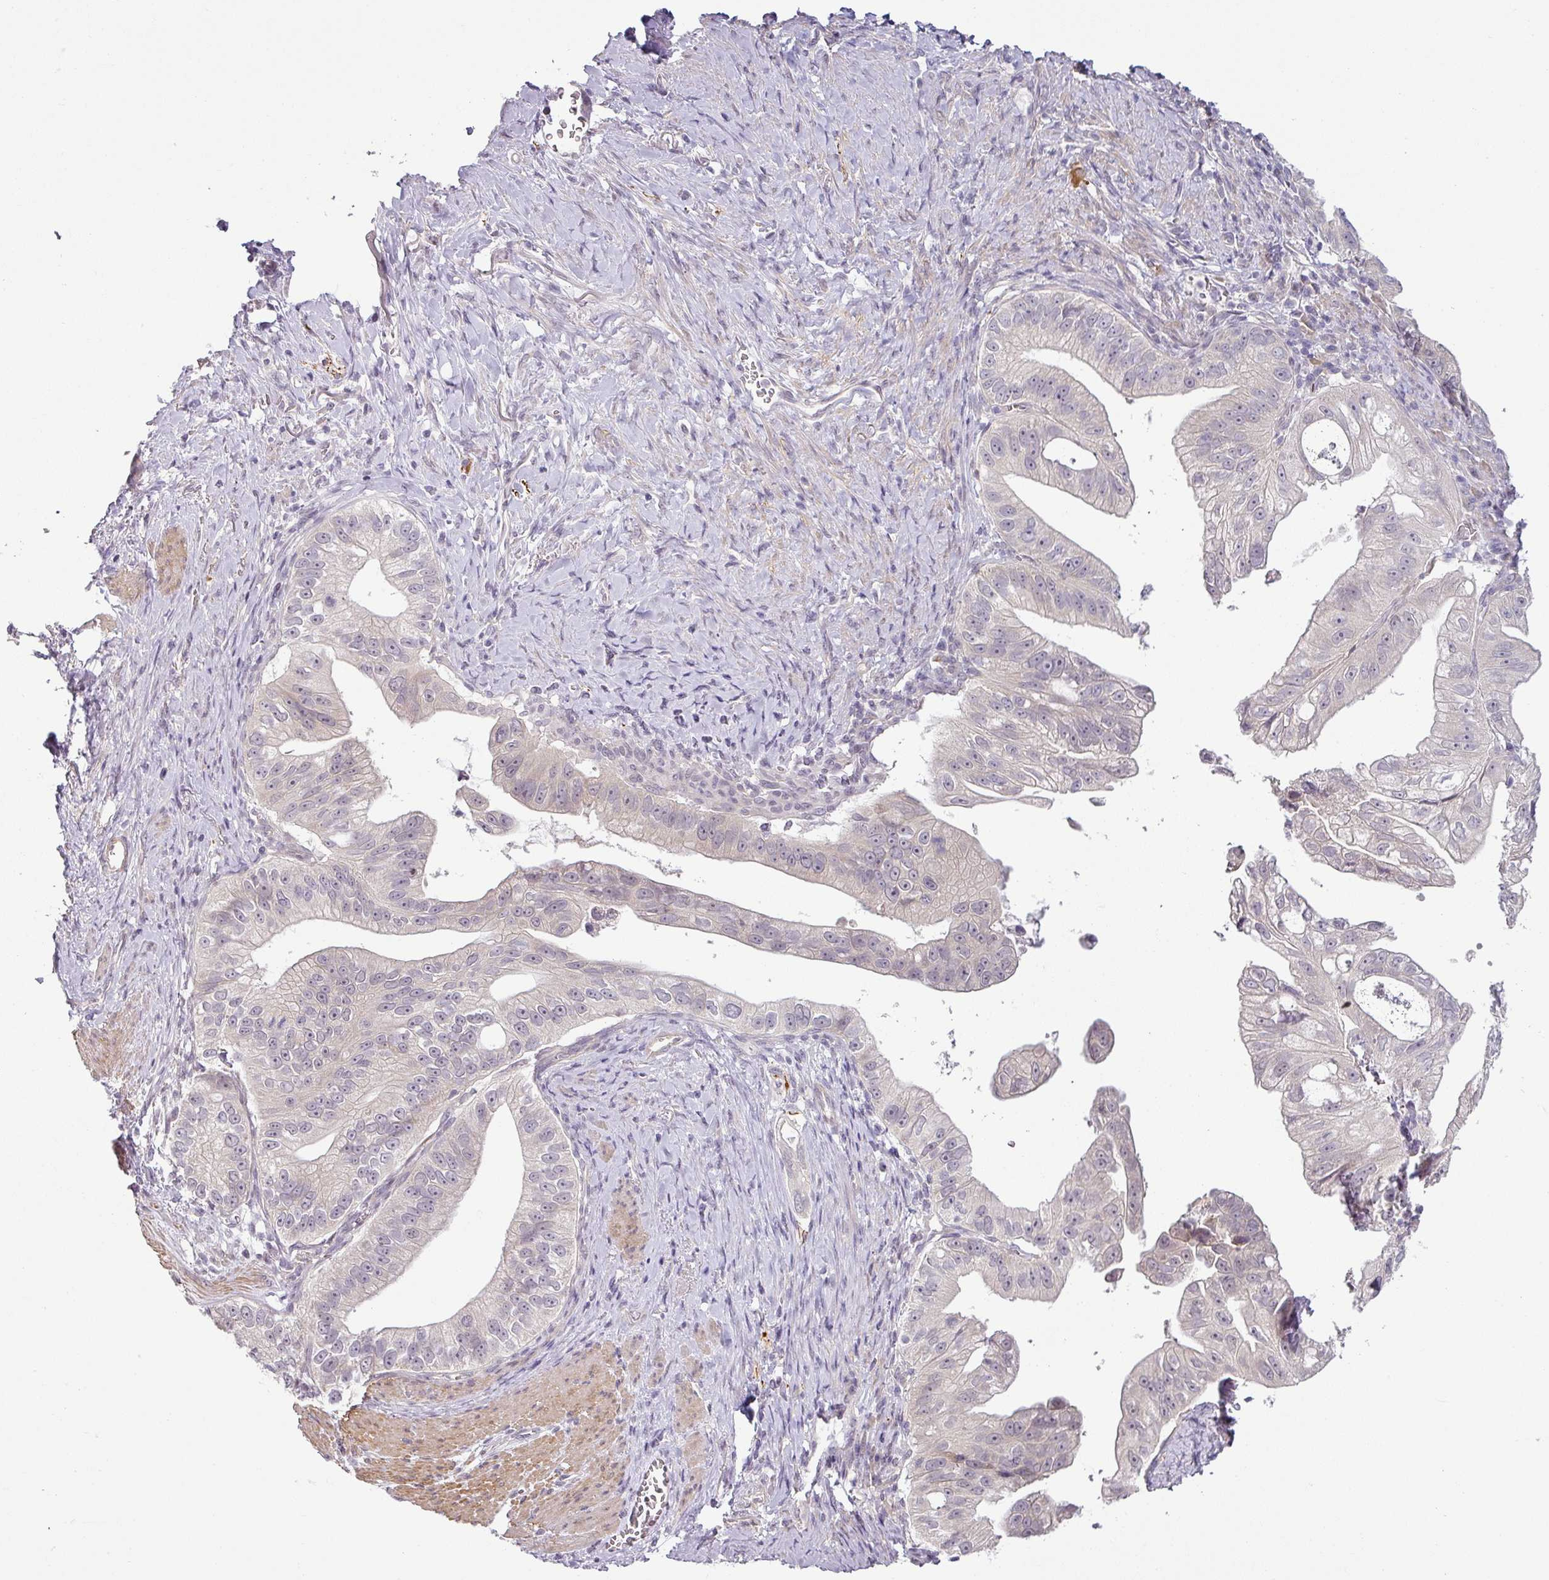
{"staining": {"intensity": "negative", "quantity": "none", "location": "none"}, "tissue": "pancreatic cancer", "cell_type": "Tumor cells", "image_type": "cancer", "snomed": [{"axis": "morphology", "description": "Adenocarcinoma, NOS"}, {"axis": "topography", "description": "Pancreas"}], "caption": "Tumor cells are negative for brown protein staining in pancreatic cancer (adenocarcinoma).", "gene": "OR52D1", "patient": {"sex": "male", "age": 70}}